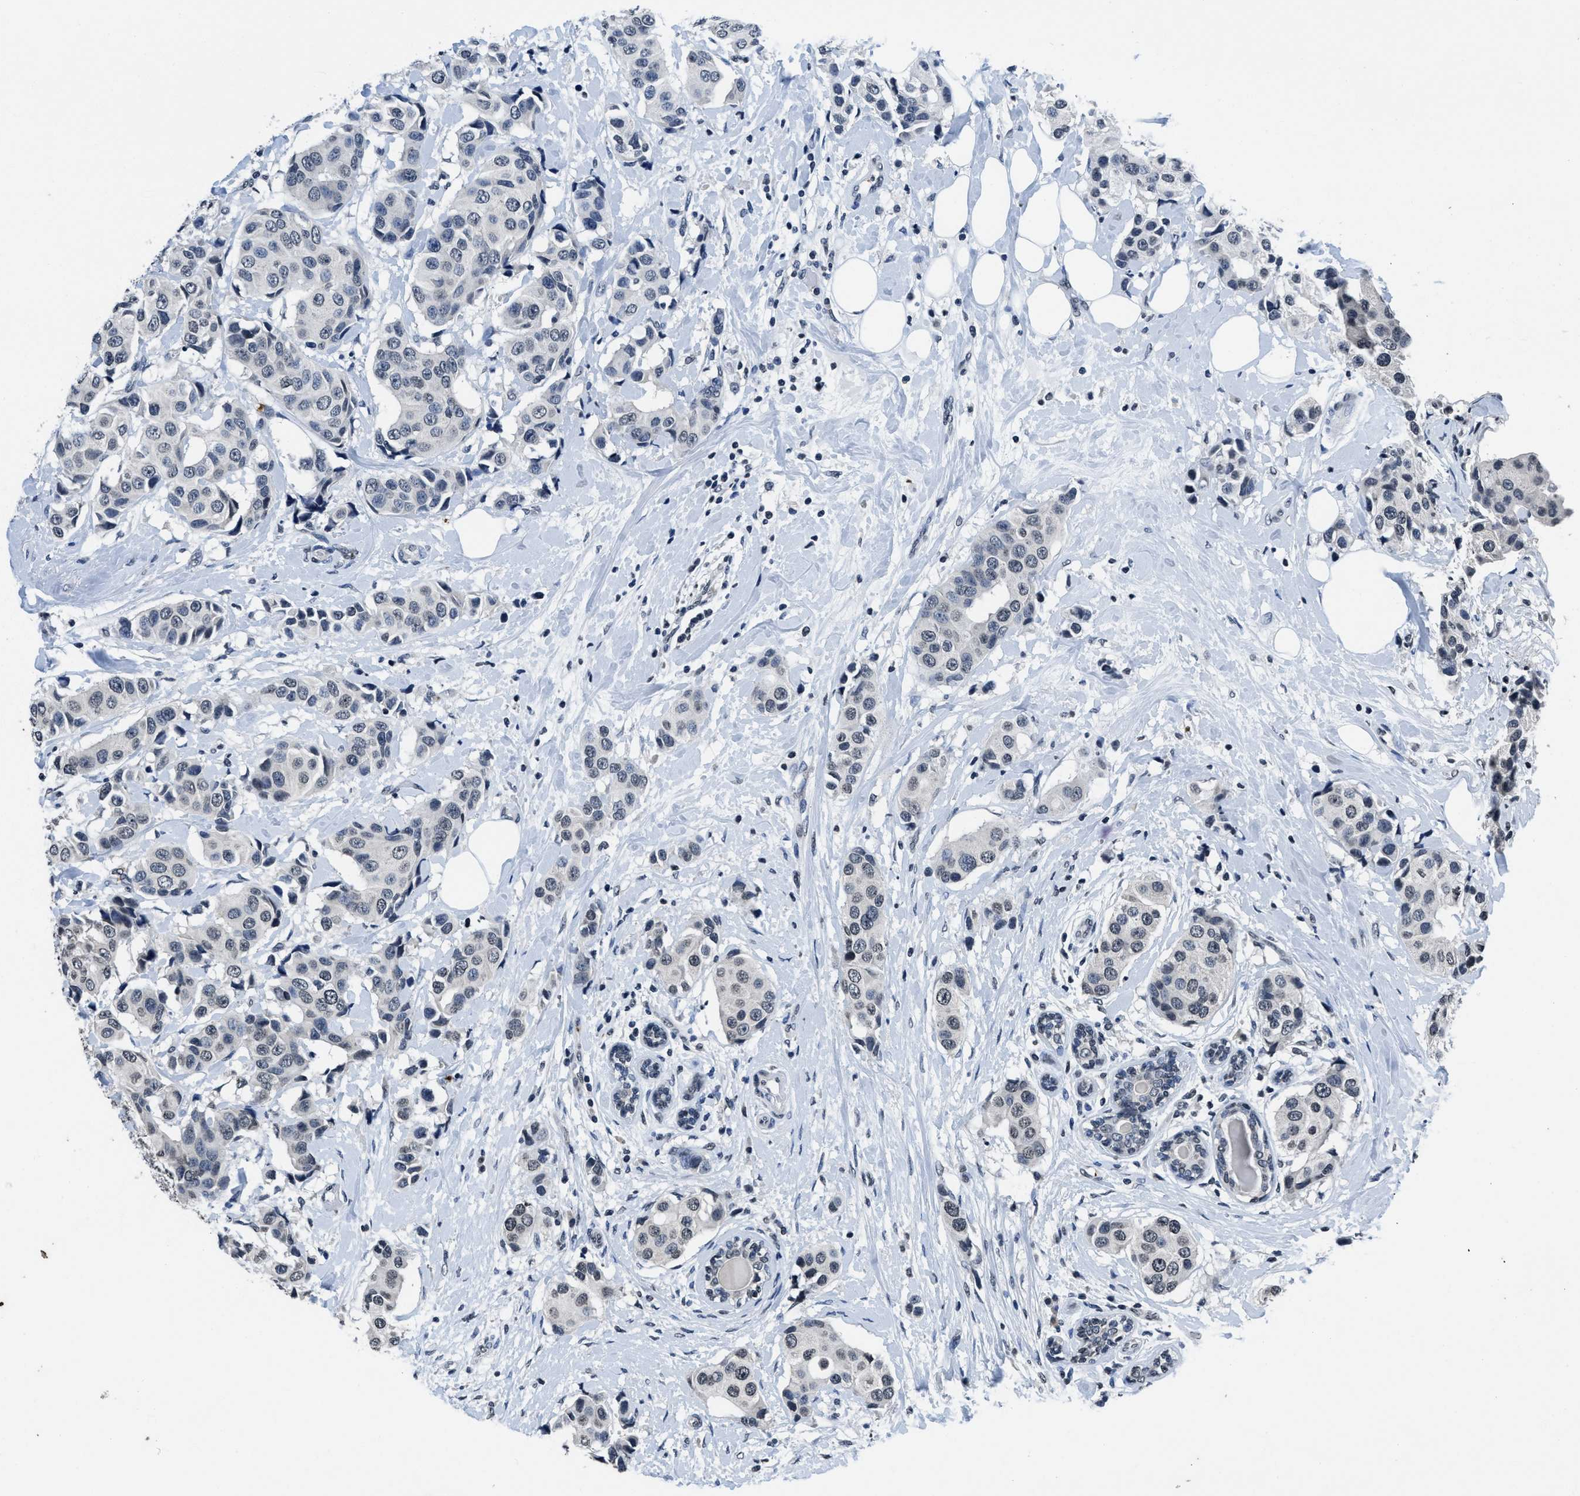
{"staining": {"intensity": "negative", "quantity": "none", "location": "none"}, "tissue": "breast cancer", "cell_type": "Tumor cells", "image_type": "cancer", "snomed": [{"axis": "morphology", "description": "Normal tissue, NOS"}, {"axis": "morphology", "description": "Duct carcinoma"}, {"axis": "topography", "description": "Breast"}], "caption": "Breast cancer (invasive ductal carcinoma) was stained to show a protein in brown. There is no significant staining in tumor cells.", "gene": "ITGA2B", "patient": {"sex": "female", "age": 39}}